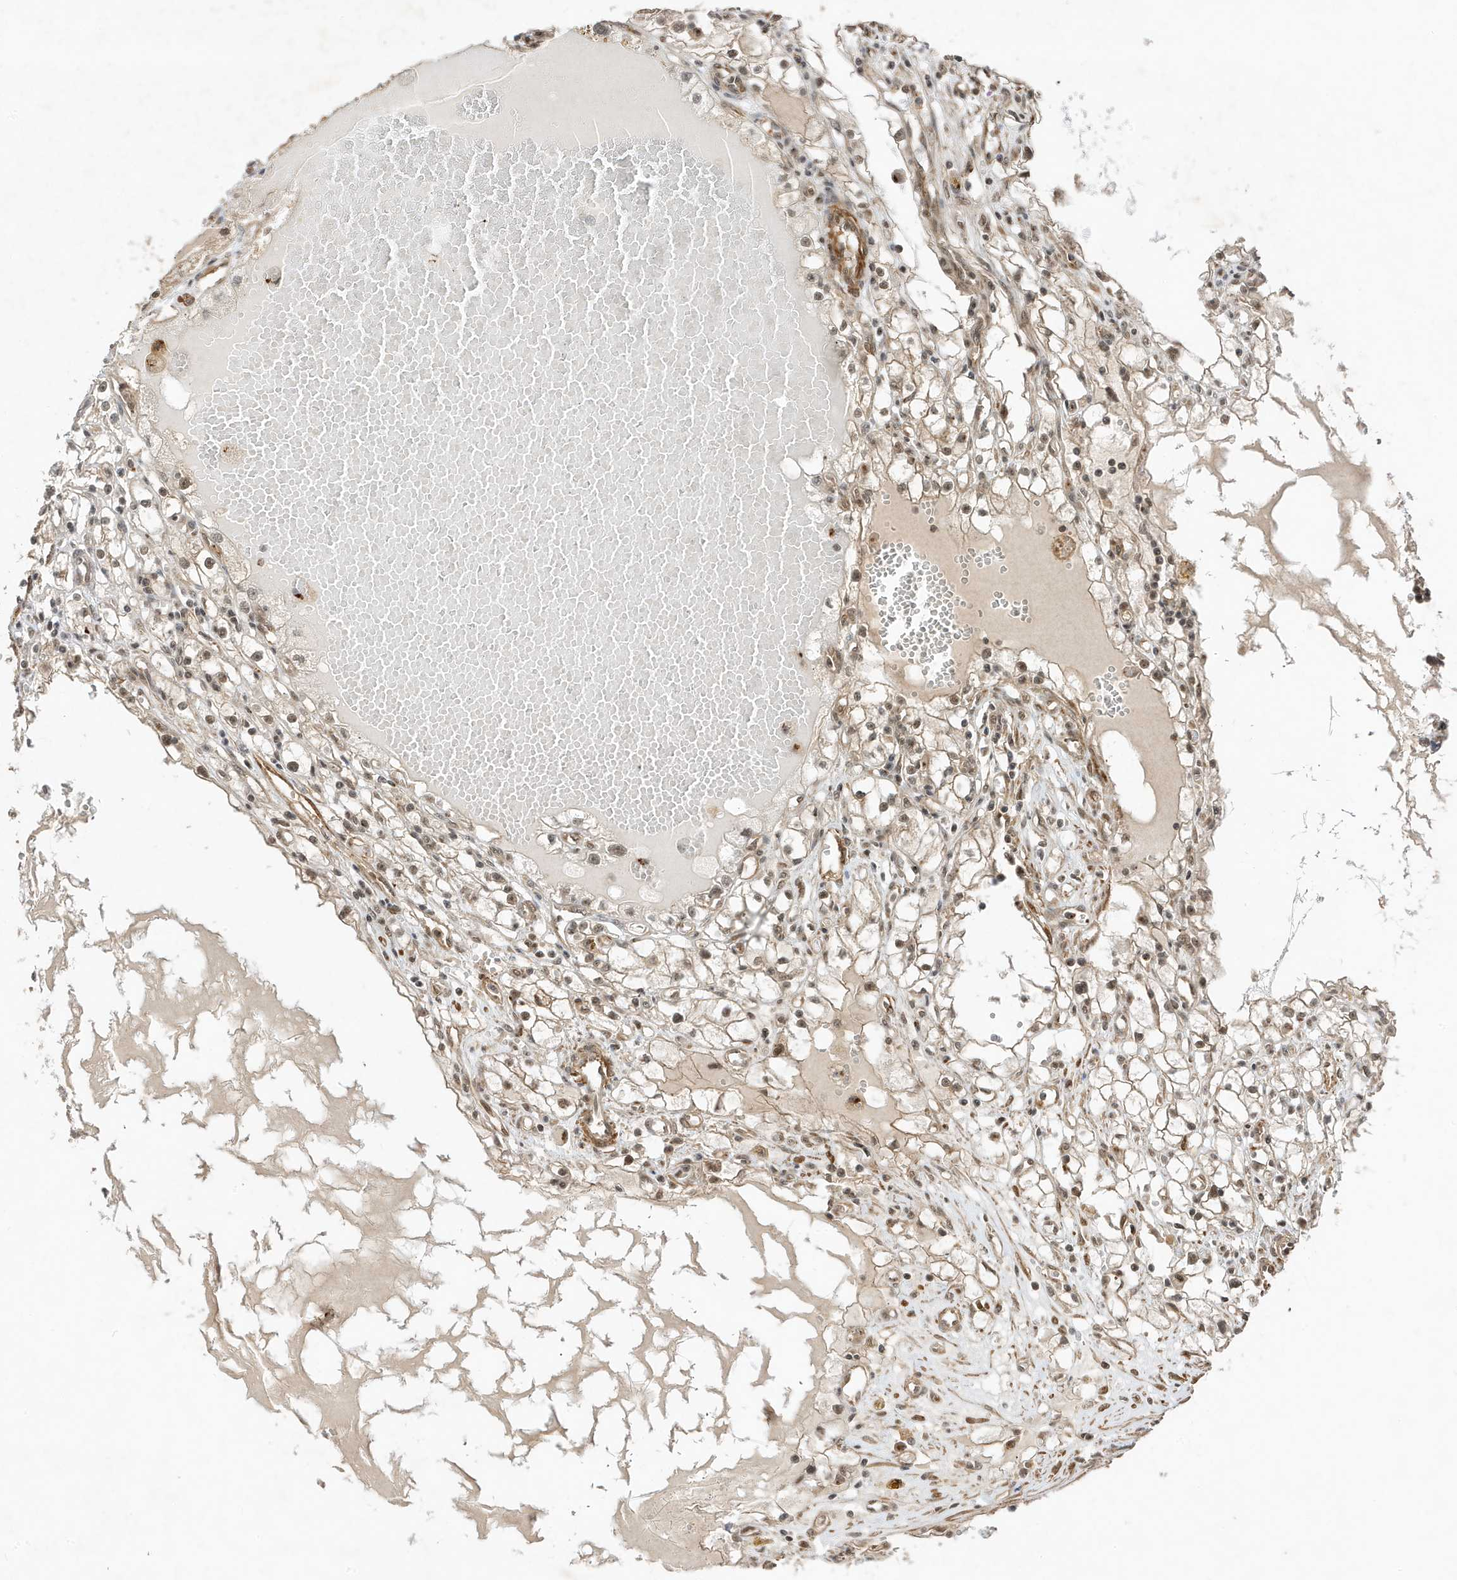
{"staining": {"intensity": "weak", "quantity": "25%-75%", "location": "cytoplasmic/membranous,nuclear"}, "tissue": "renal cancer", "cell_type": "Tumor cells", "image_type": "cancer", "snomed": [{"axis": "morphology", "description": "Adenocarcinoma, NOS"}, {"axis": "topography", "description": "Kidney"}], "caption": "This is an image of IHC staining of adenocarcinoma (renal), which shows weak staining in the cytoplasmic/membranous and nuclear of tumor cells.", "gene": "MAST3", "patient": {"sex": "male", "age": 56}}